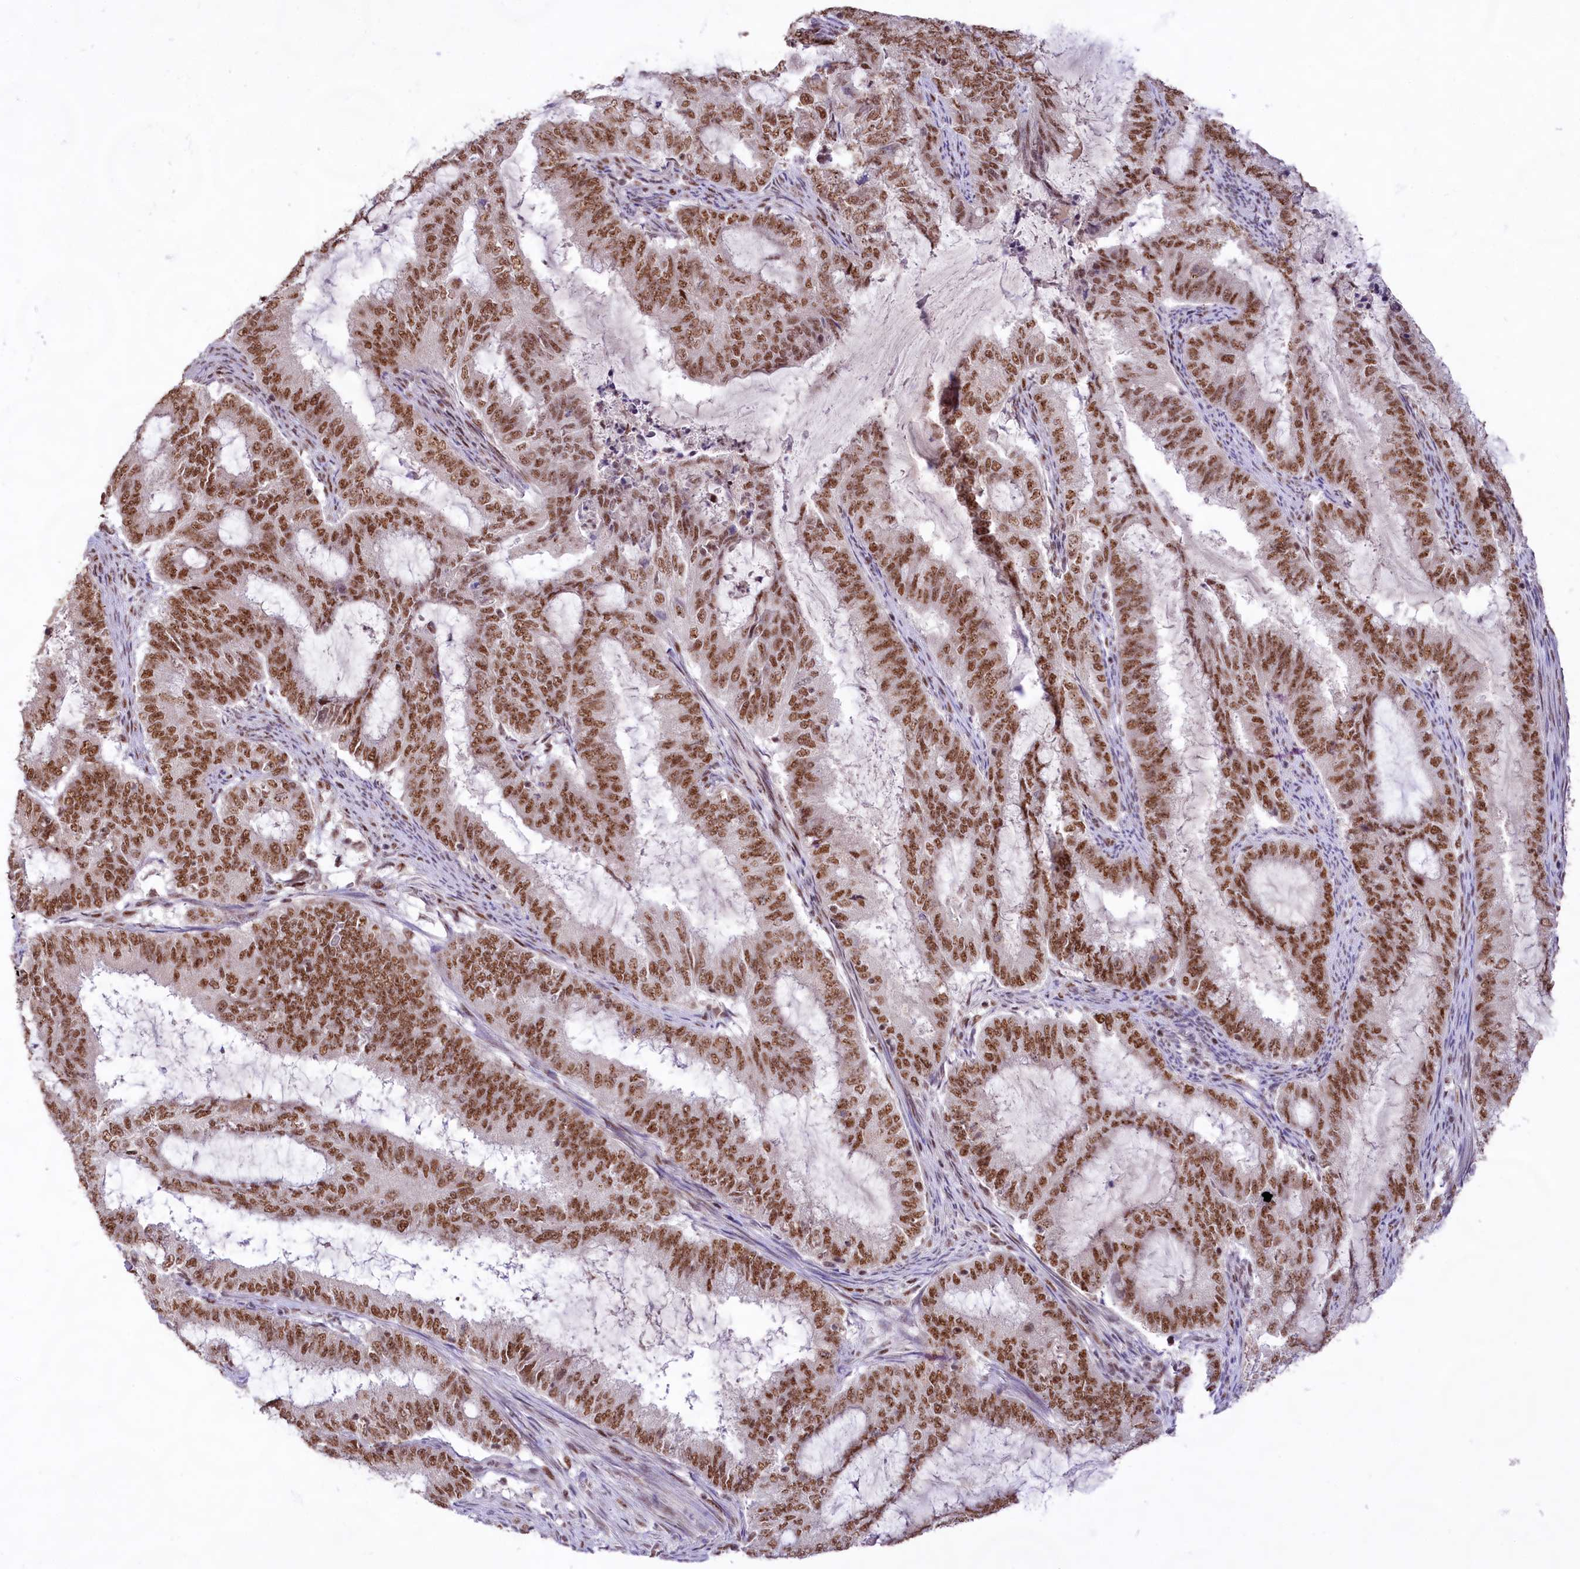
{"staining": {"intensity": "moderate", "quantity": ">75%", "location": "nuclear"}, "tissue": "endometrial cancer", "cell_type": "Tumor cells", "image_type": "cancer", "snomed": [{"axis": "morphology", "description": "Adenocarcinoma, NOS"}, {"axis": "topography", "description": "Endometrium"}], "caption": "An image of endometrial adenocarcinoma stained for a protein reveals moderate nuclear brown staining in tumor cells.", "gene": "HIRA", "patient": {"sex": "female", "age": 51}}